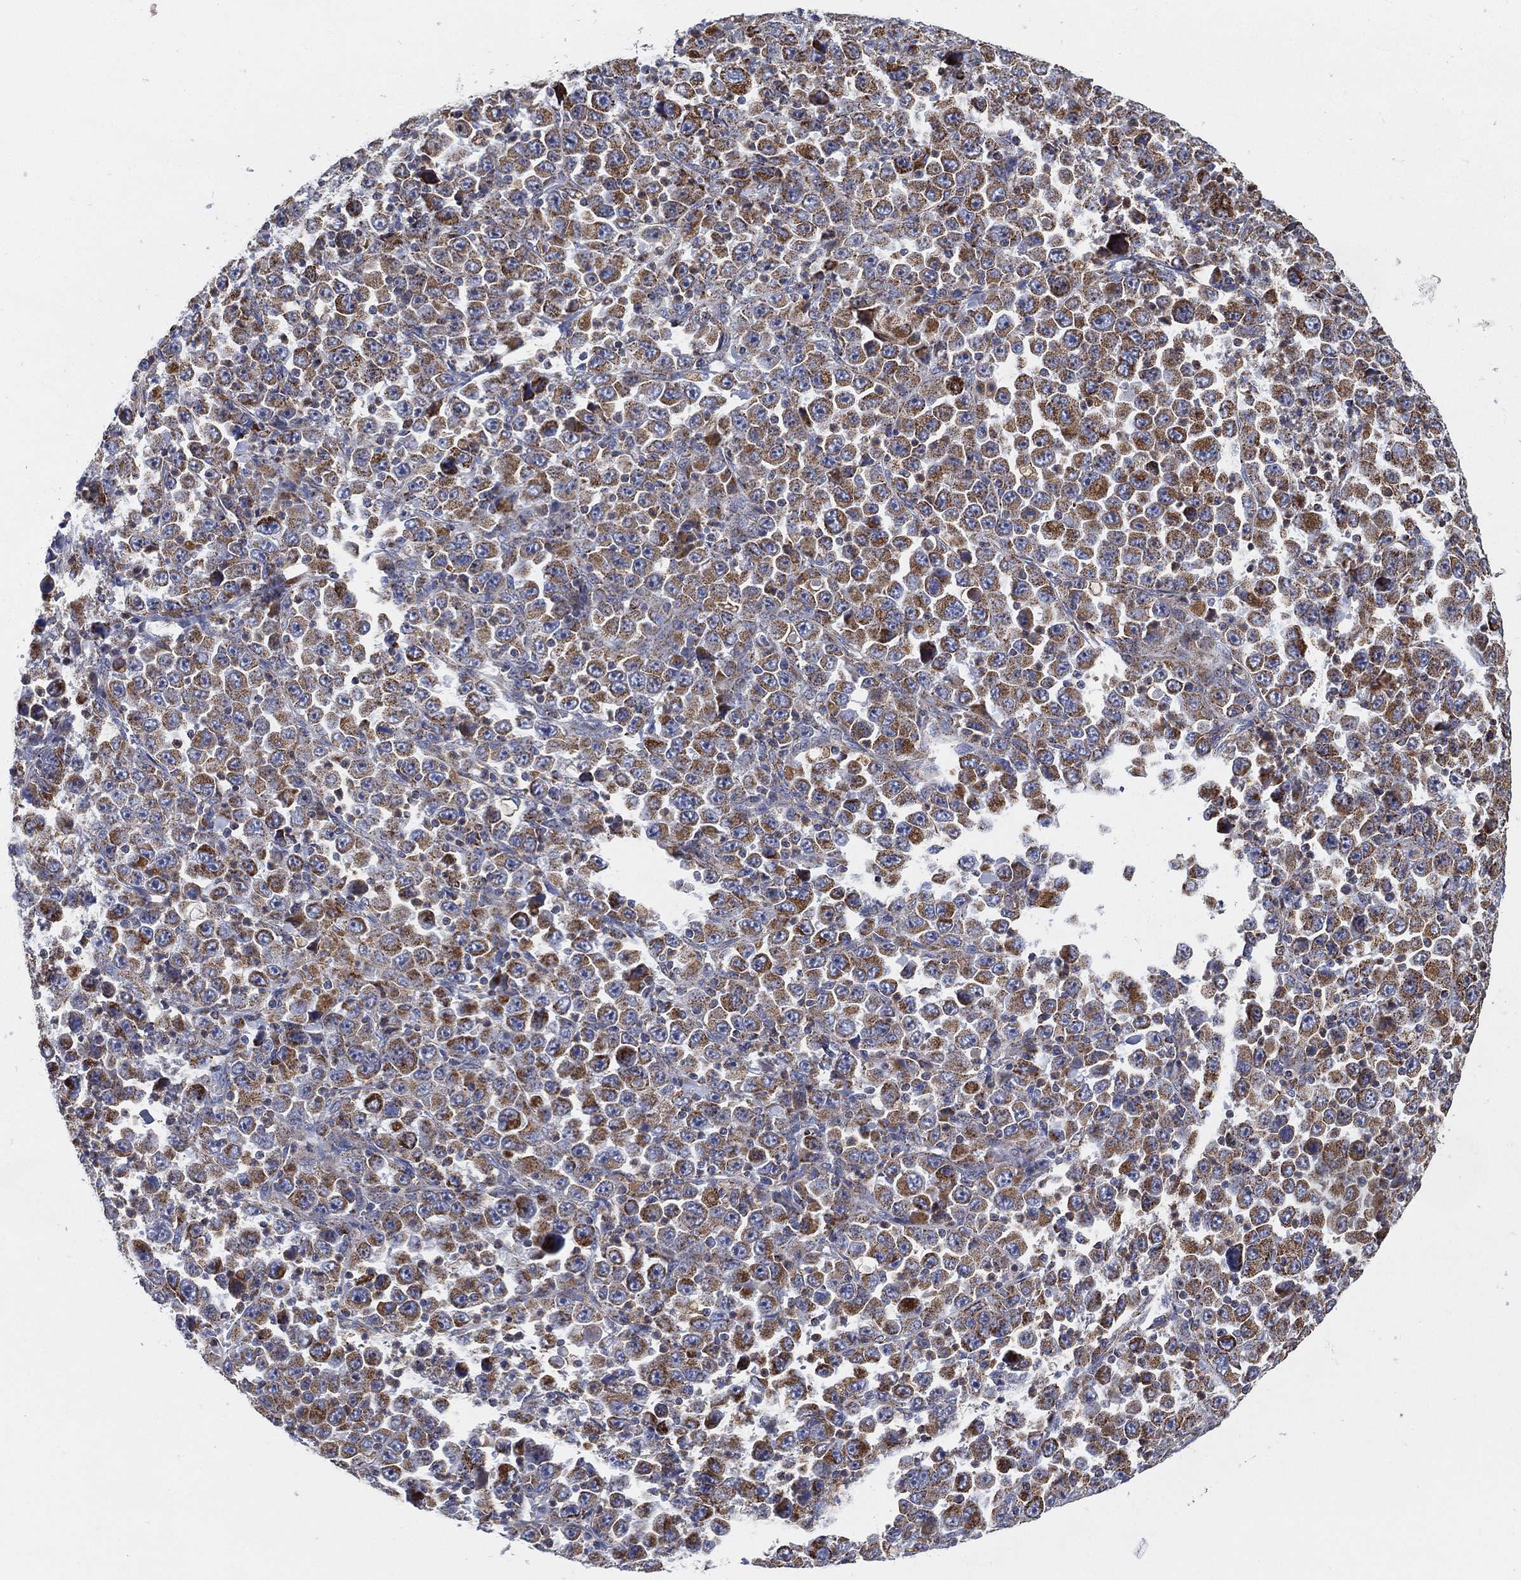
{"staining": {"intensity": "moderate", "quantity": ">75%", "location": "cytoplasmic/membranous"}, "tissue": "stomach cancer", "cell_type": "Tumor cells", "image_type": "cancer", "snomed": [{"axis": "morphology", "description": "Normal tissue, NOS"}, {"axis": "morphology", "description": "Adenocarcinoma, NOS"}, {"axis": "topography", "description": "Stomach, upper"}, {"axis": "topography", "description": "Stomach"}], "caption": "This is an image of immunohistochemistry (IHC) staining of stomach cancer (adenocarcinoma), which shows moderate staining in the cytoplasmic/membranous of tumor cells.", "gene": "GCAT", "patient": {"sex": "male", "age": 59}}